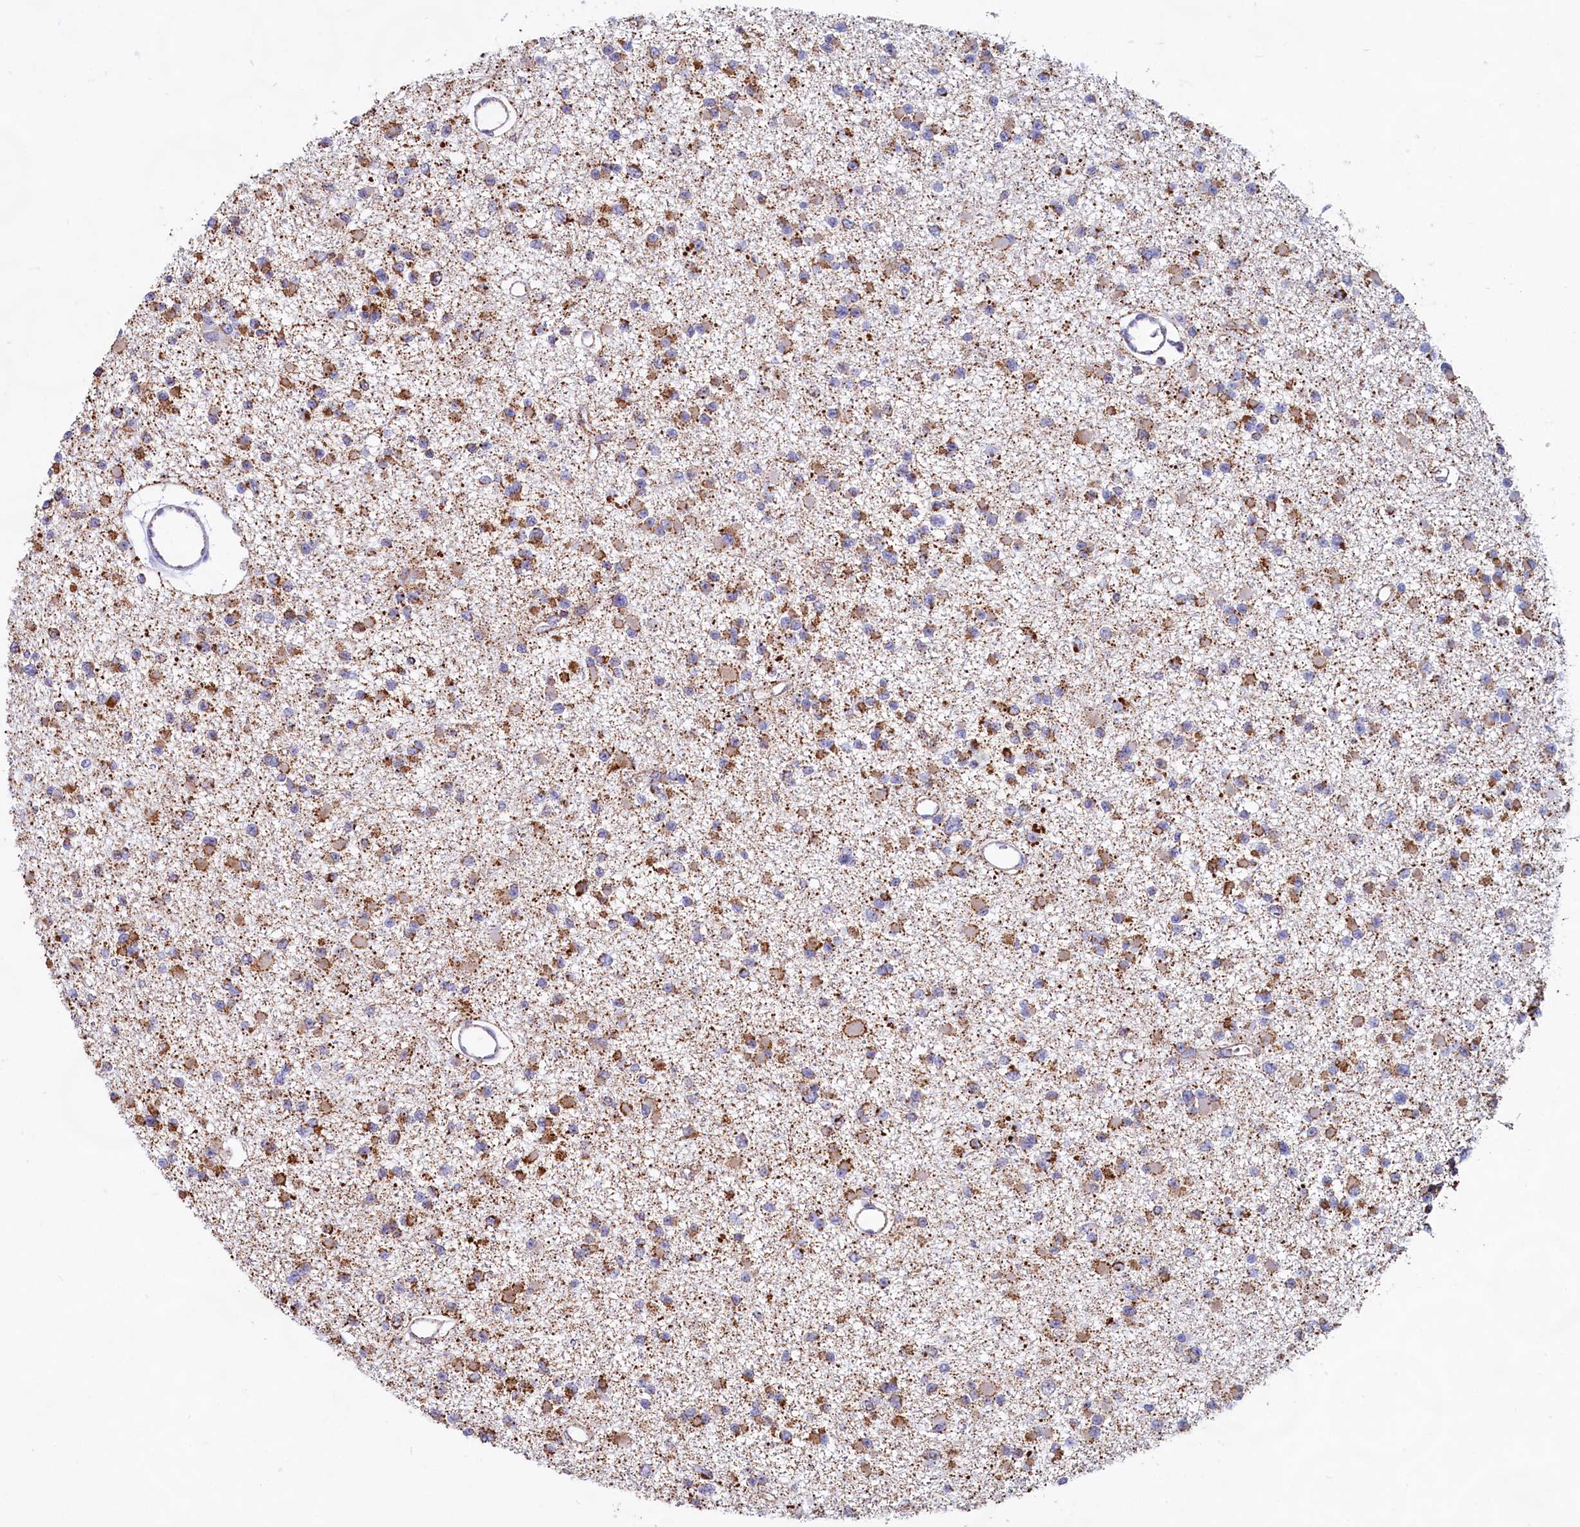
{"staining": {"intensity": "moderate", "quantity": ">75%", "location": "cytoplasmic/membranous"}, "tissue": "glioma", "cell_type": "Tumor cells", "image_type": "cancer", "snomed": [{"axis": "morphology", "description": "Glioma, malignant, Low grade"}, {"axis": "topography", "description": "Brain"}], "caption": "There is medium levels of moderate cytoplasmic/membranous expression in tumor cells of malignant glioma (low-grade), as demonstrated by immunohistochemical staining (brown color).", "gene": "C1D", "patient": {"sex": "female", "age": 22}}